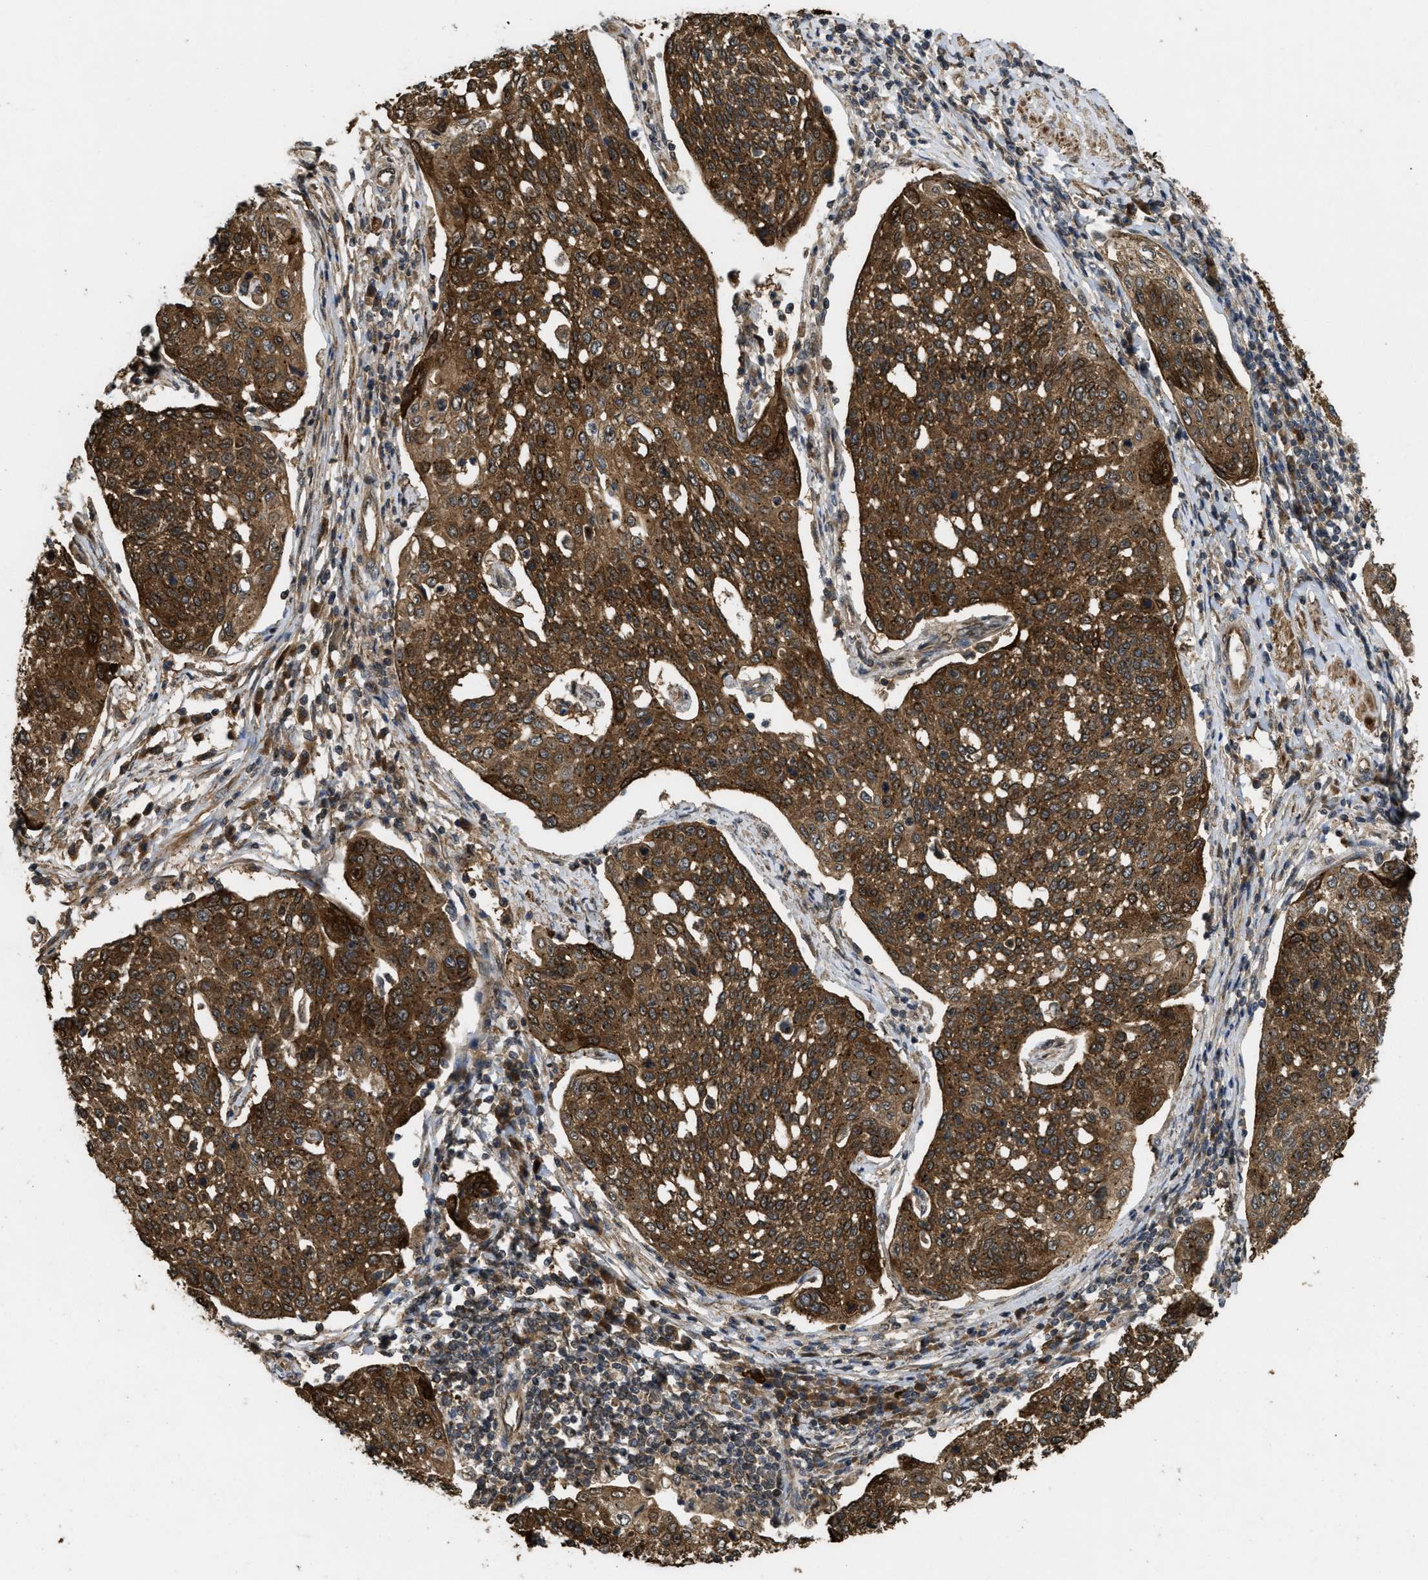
{"staining": {"intensity": "strong", "quantity": ">75%", "location": "cytoplasmic/membranous"}, "tissue": "cervical cancer", "cell_type": "Tumor cells", "image_type": "cancer", "snomed": [{"axis": "morphology", "description": "Squamous cell carcinoma, NOS"}, {"axis": "topography", "description": "Cervix"}], "caption": "DAB (3,3'-diaminobenzidine) immunohistochemical staining of squamous cell carcinoma (cervical) demonstrates strong cytoplasmic/membranous protein positivity in about >75% of tumor cells.", "gene": "FZD6", "patient": {"sex": "female", "age": 34}}